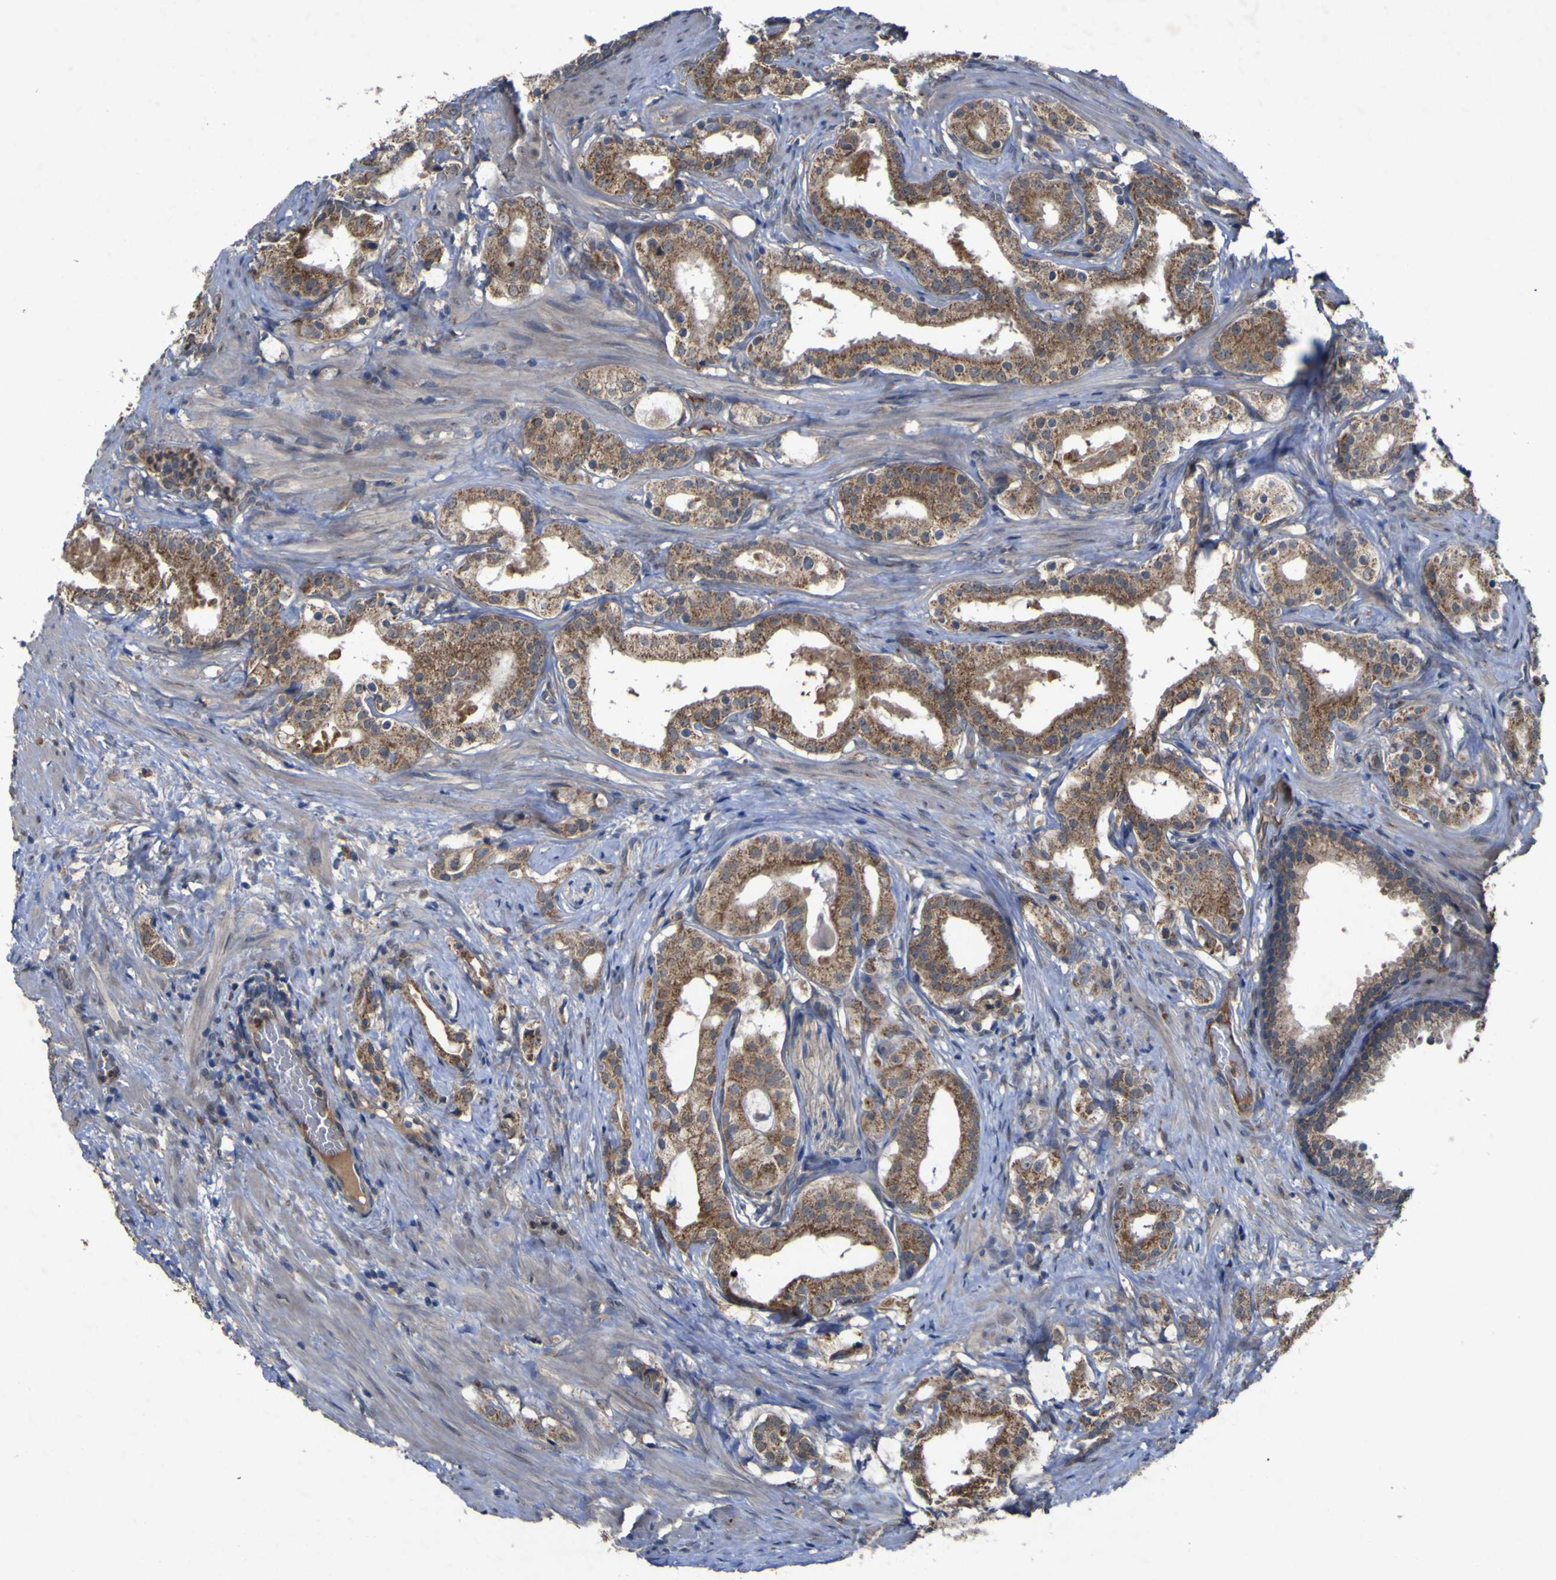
{"staining": {"intensity": "moderate", "quantity": ">75%", "location": "cytoplasmic/membranous"}, "tissue": "prostate cancer", "cell_type": "Tumor cells", "image_type": "cancer", "snomed": [{"axis": "morphology", "description": "Adenocarcinoma, Low grade"}, {"axis": "topography", "description": "Prostate"}], "caption": "This micrograph displays immunohistochemistry (IHC) staining of prostate cancer (low-grade adenocarcinoma), with medium moderate cytoplasmic/membranous staining in approximately >75% of tumor cells.", "gene": "IRAK2", "patient": {"sex": "male", "age": 59}}